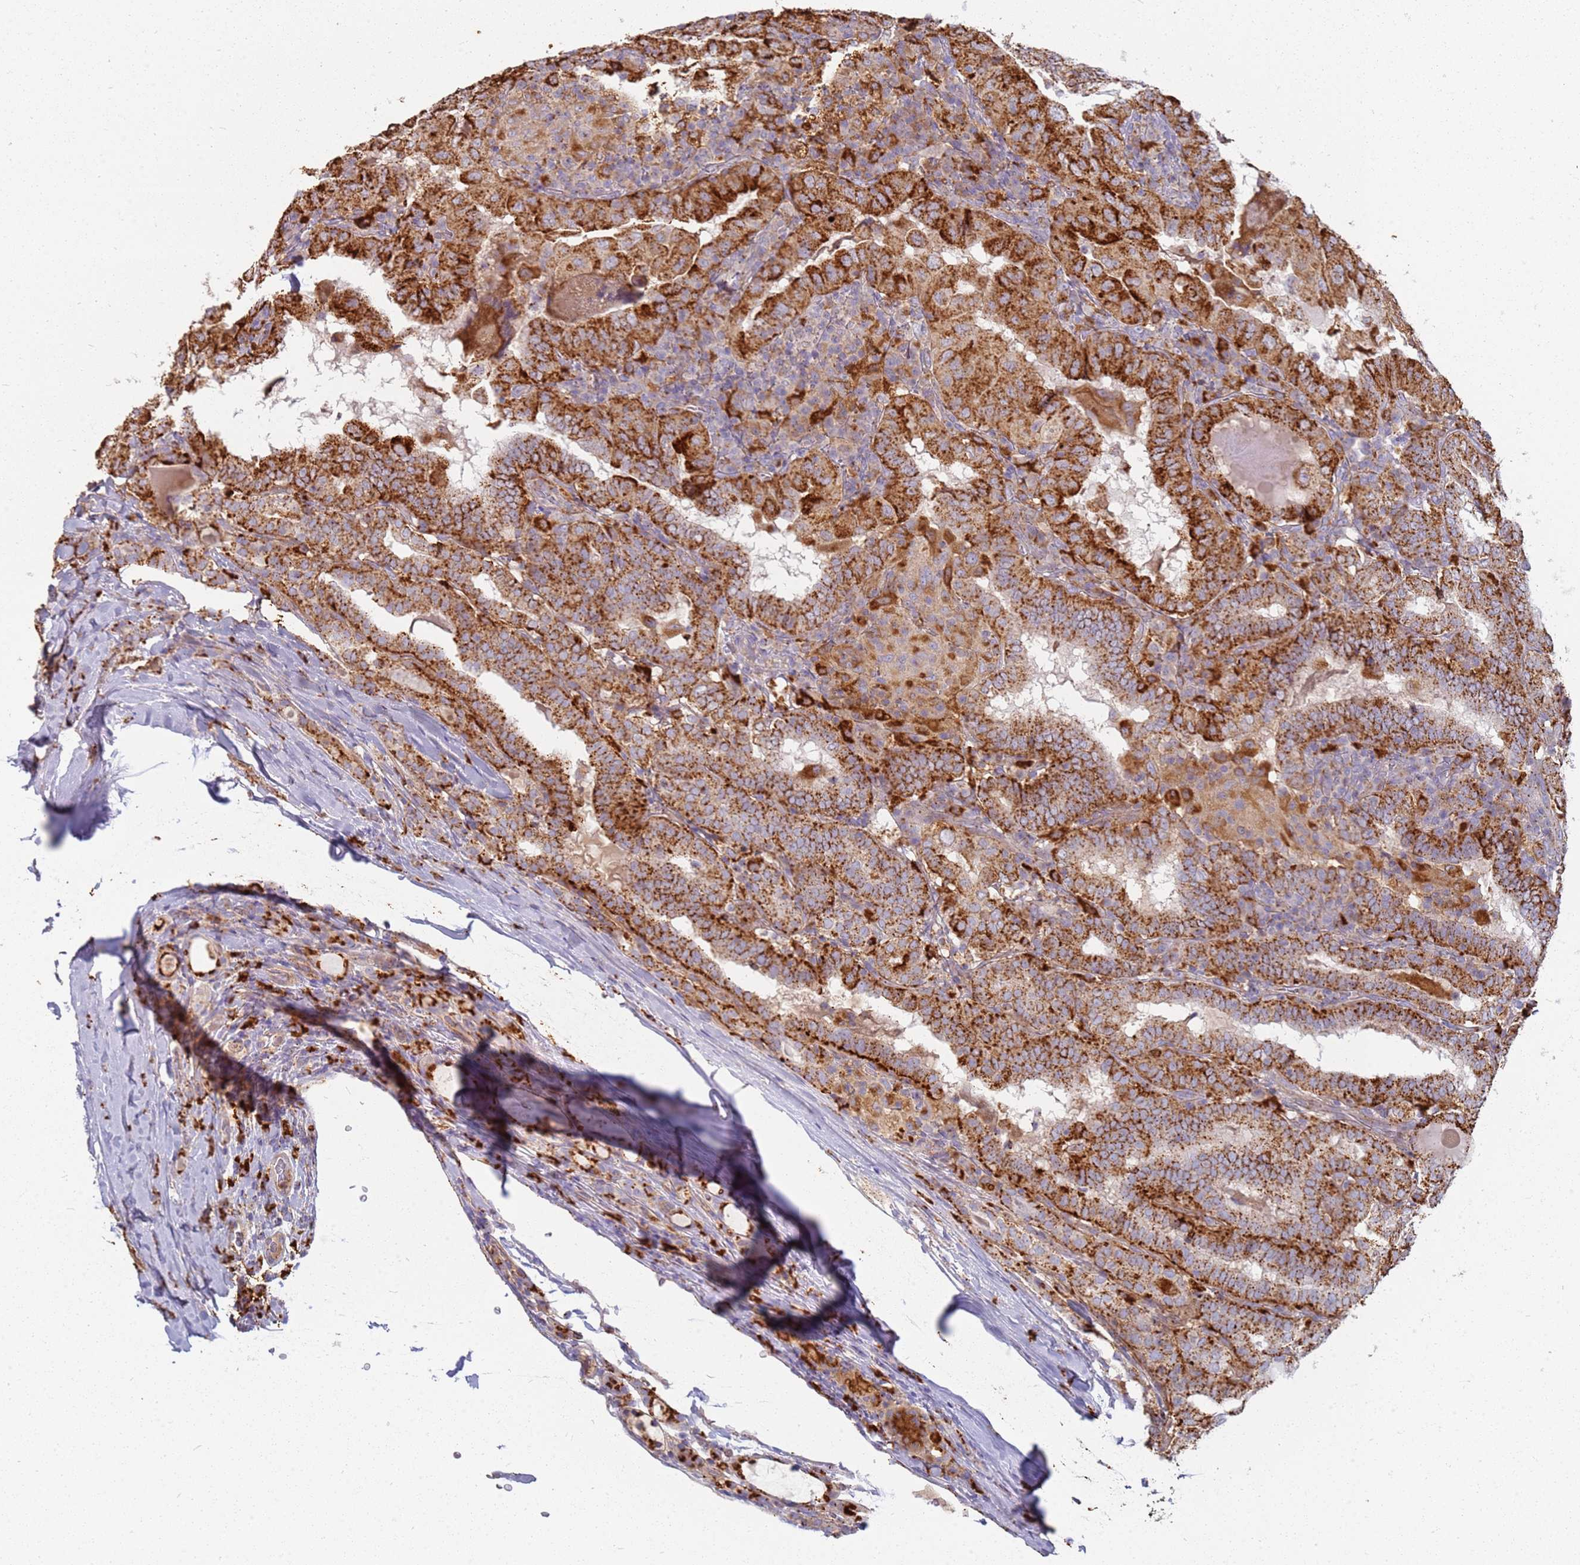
{"staining": {"intensity": "strong", "quantity": ">75%", "location": "cytoplasmic/membranous"}, "tissue": "thyroid cancer", "cell_type": "Tumor cells", "image_type": "cancer", "snomed": [{"axis": "morphology", "description": "Papillary adenocarcinoma, NOS"}, {"axis": "topography", "description": "Thyroid gland"}], "caption": "A high amount of strong cytoplasmic/membranous expression is appreciated in approximately >75% of tumor cells in papillary adenocarcinoma (thyroid) tissue.", "gene": "TMEM229B", "patient": {"sex": "female", "age": 72}}